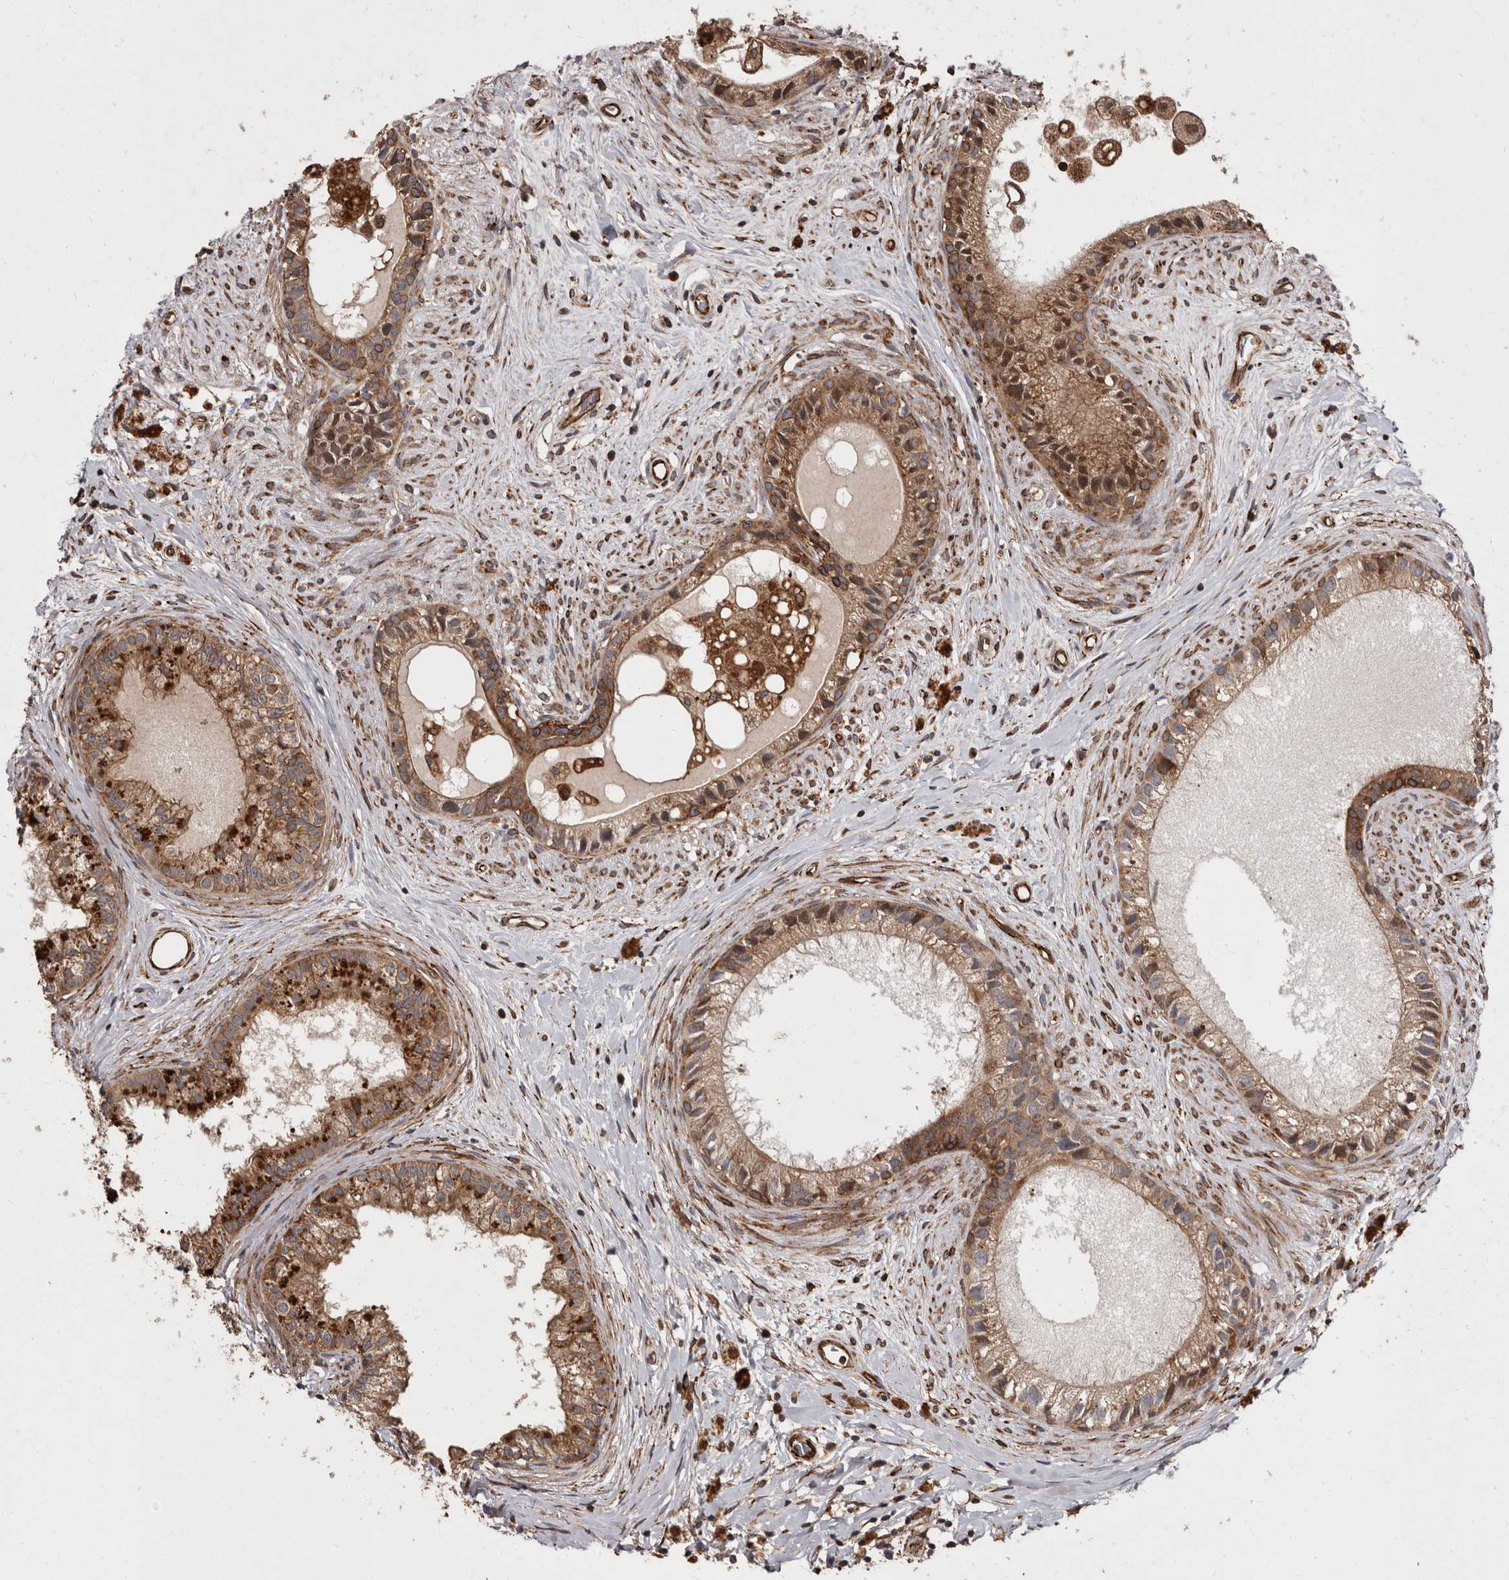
{"staining": {"intensity": "moderate", "quantity": ">75%", "location": "cytoplasmic/membranous"}, "tissue": "epididymis", "cell_type": "Glandular cells", "image_type": "normal", "snomed": [{"axis": "morphology", "description": "Normal tissue, NOS"}, {"axis": "topography", "description": "Epididymis"}], "caption": "Moderate cytoplasmic/membranous expression is present in approximately >75% of glandular cells in unremarkable epididymis. The staining was performed using DAB (3,3'-diaminobenzidine), with brown indicating positive protein expression. Nuclei are stained blue with hematoxylin.", "gene": "FLAD1", "patient": {"sex": "male", "age": 80}}